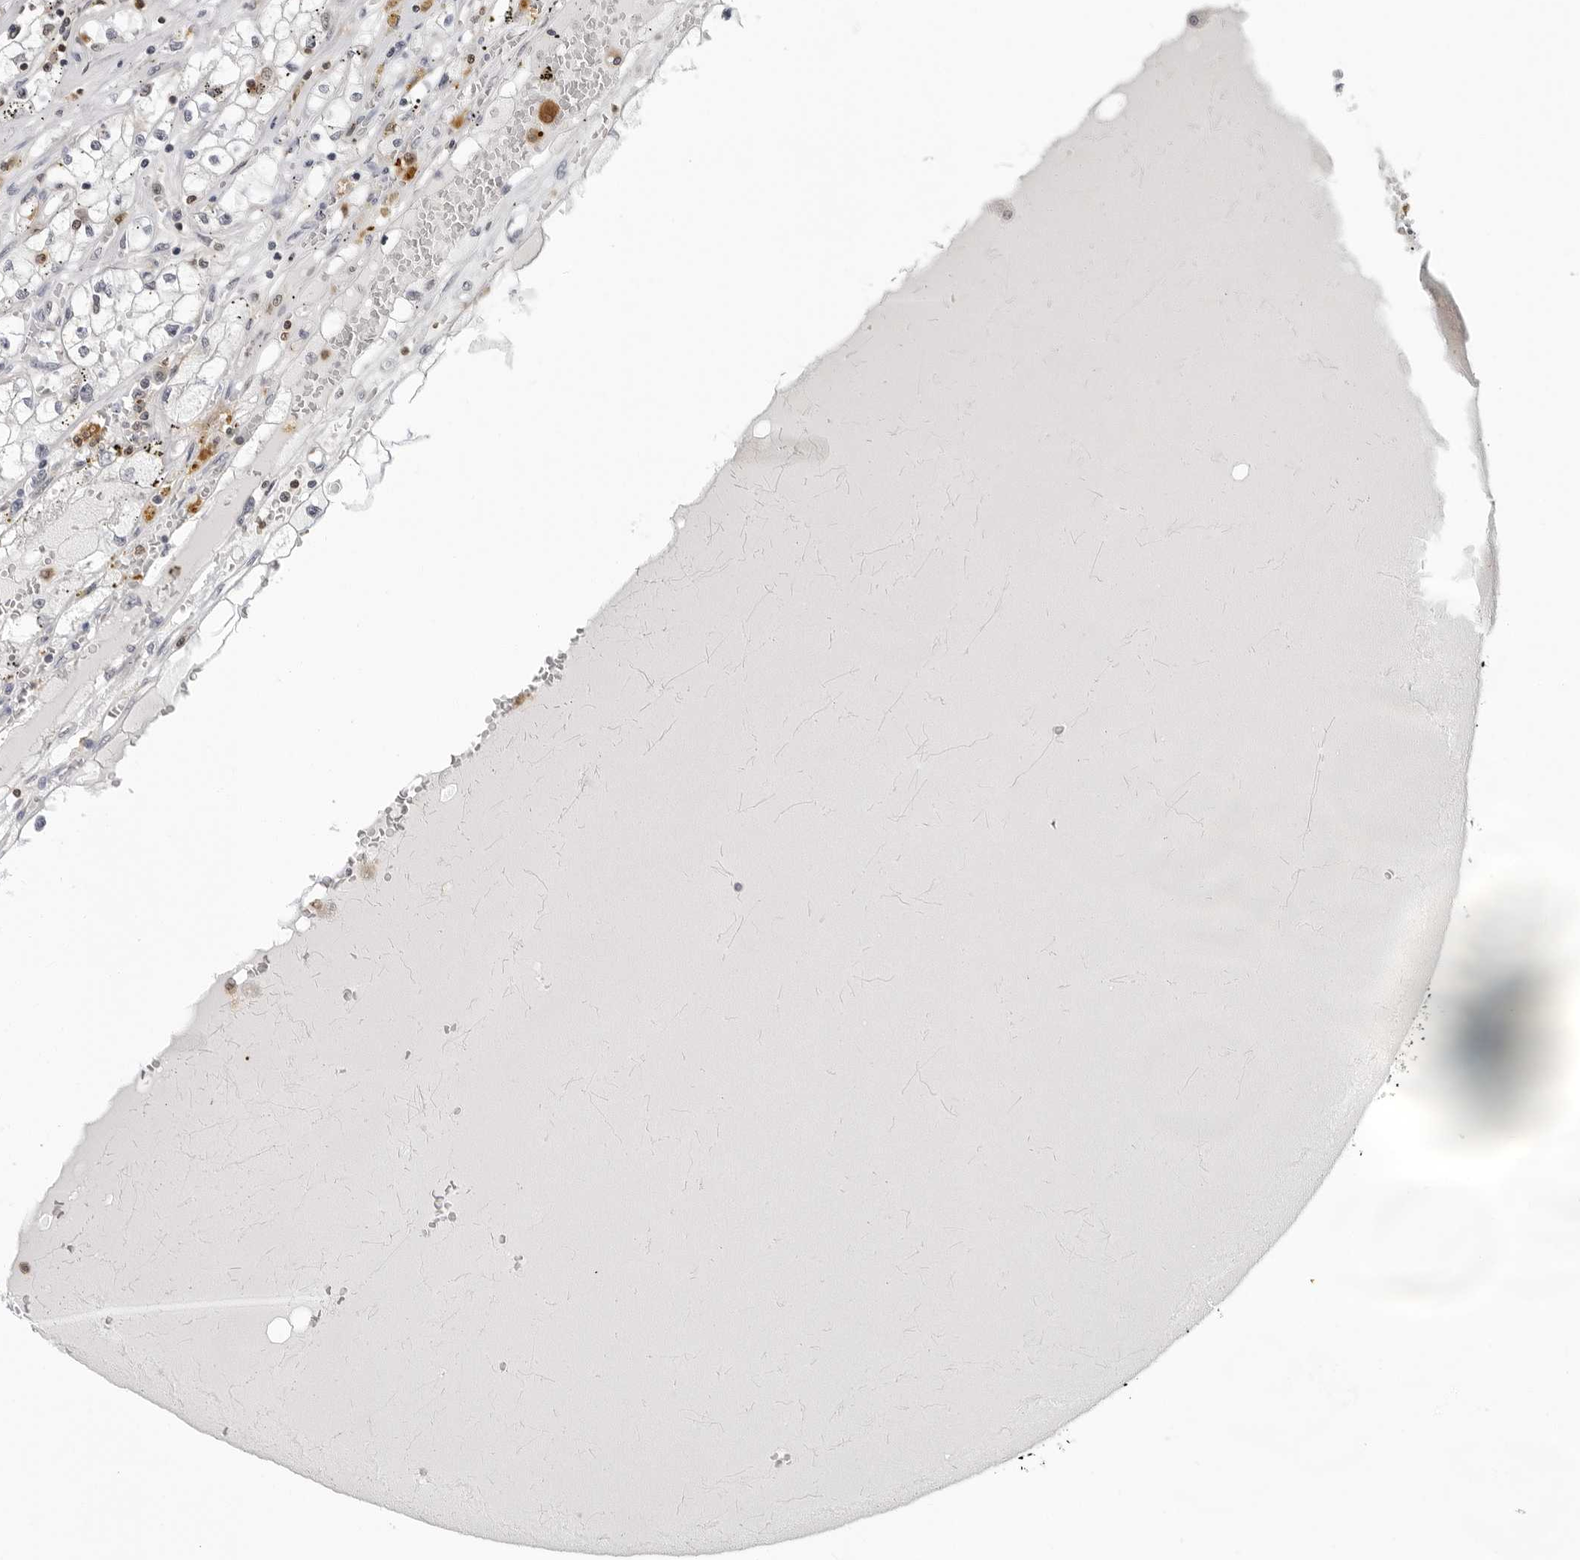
{"staining": {"intensity": "negative", "quantity": "none", "location": "none"}, "tissue": "renal cancer", "cell_type": "Tumor cells", "image_type": "cancer", "snomed": [{"axis": "morphology", "description": "Adenocarcinoma, NOS"}, {"axis": "topography", "description": "Kidney"}], "caption": "Tumor cells are negative for brown protein staining in renal cancer.", "gene": "HSPH1", "patient": {"sex": "male", "age": 56}}